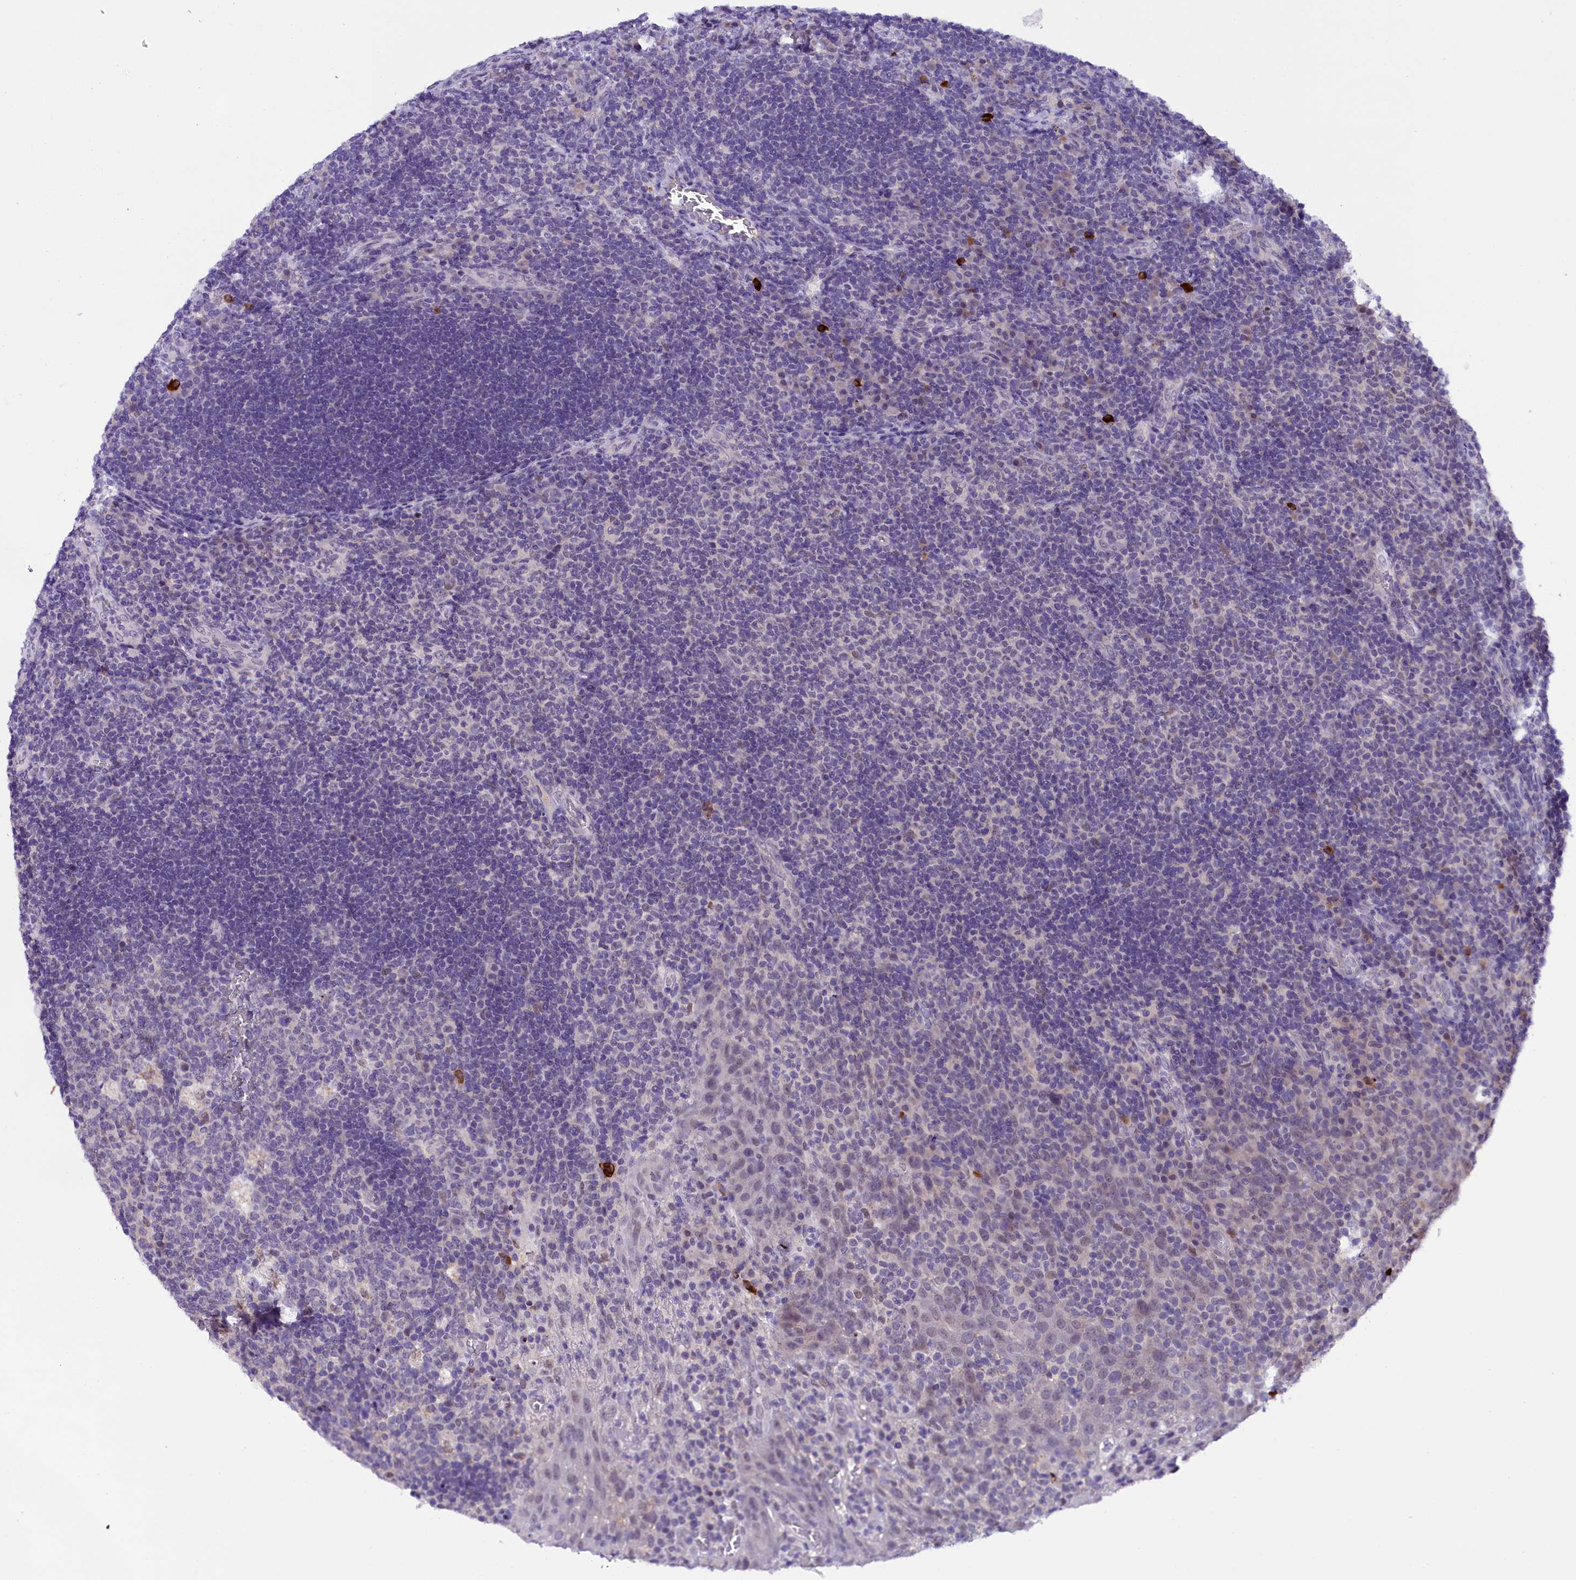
{"staining": {"intensity": "negative", "quantity": "none", "location": "none"}, "tissue": "tonsil", "cell_type": "Germinal center cells", "image_type": "normal", "snomed": [{"axis": "morphology", "description": "Normal tissue, NOS"}, {"axis": "topography", "description": "Tonsil"}], "caption": "Tonsil stained for a protein using IHC demonstrates no staining germinal center cells.", "gene": "IQCN", "patient": {"sex": "male", "age": 17}}